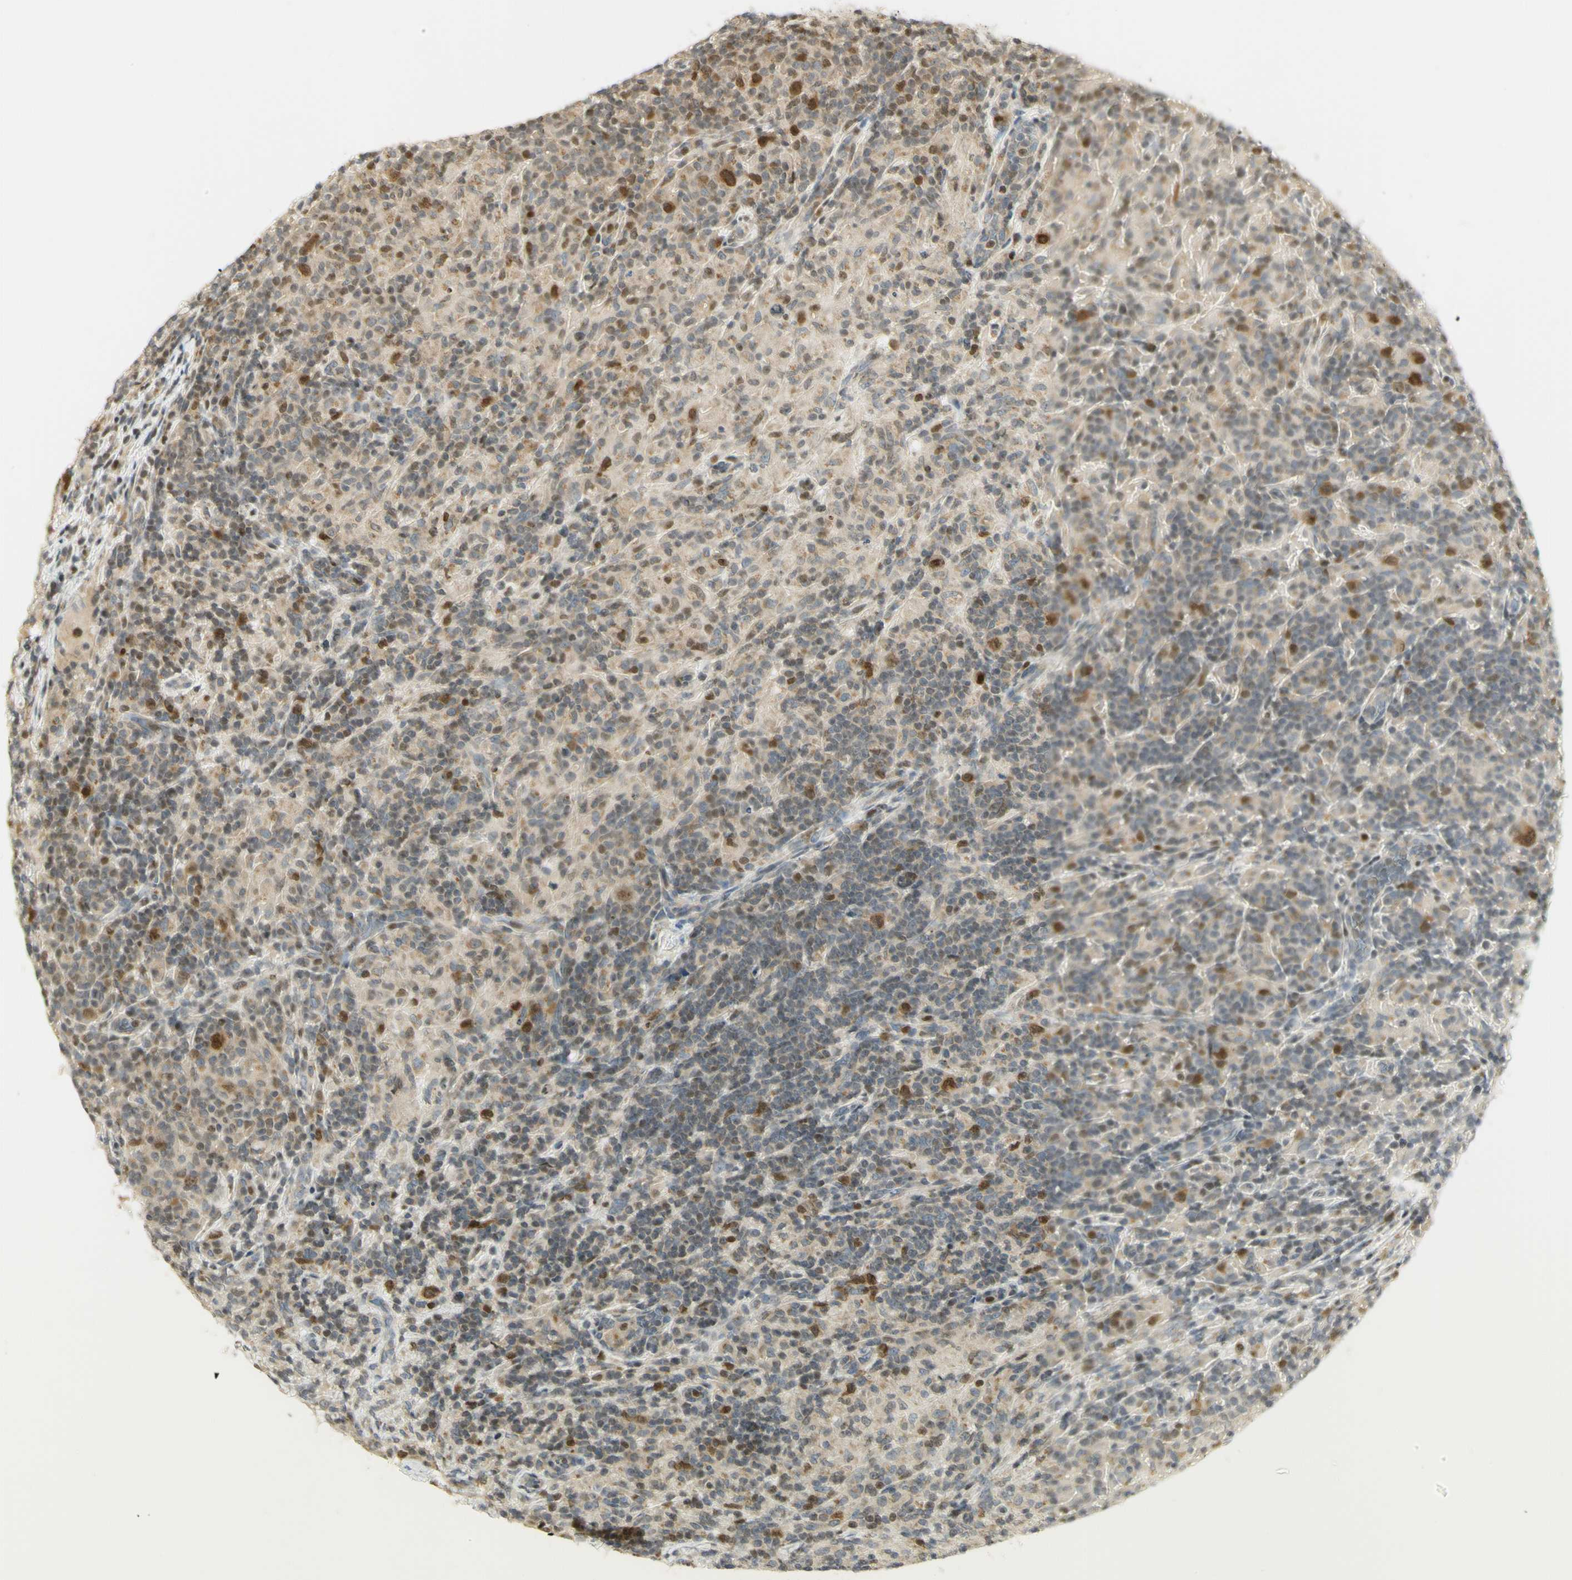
{"staining": {"intensity": "strong", "quantity": ">75%", "location": "cytoplasmic/membranous,nuclear"}, "tissue": "lymphoma", "cell_type": "Tumor cells", "image_type": "cancer", "snomed": [{"axis": "morphology", "description": "Hodgkin's disease, NOS"}, {"axis": "topography", "description": "Lymph node"}], "caption": "Immunohistochemistry (DAB) staining of lymphoma displays strong cytoplasmic/membranous and nuclear protein positivity in approximately >75% of tumor cells.", "gene": "KIF11", "patient": {"sex": "male", "age": 70}}